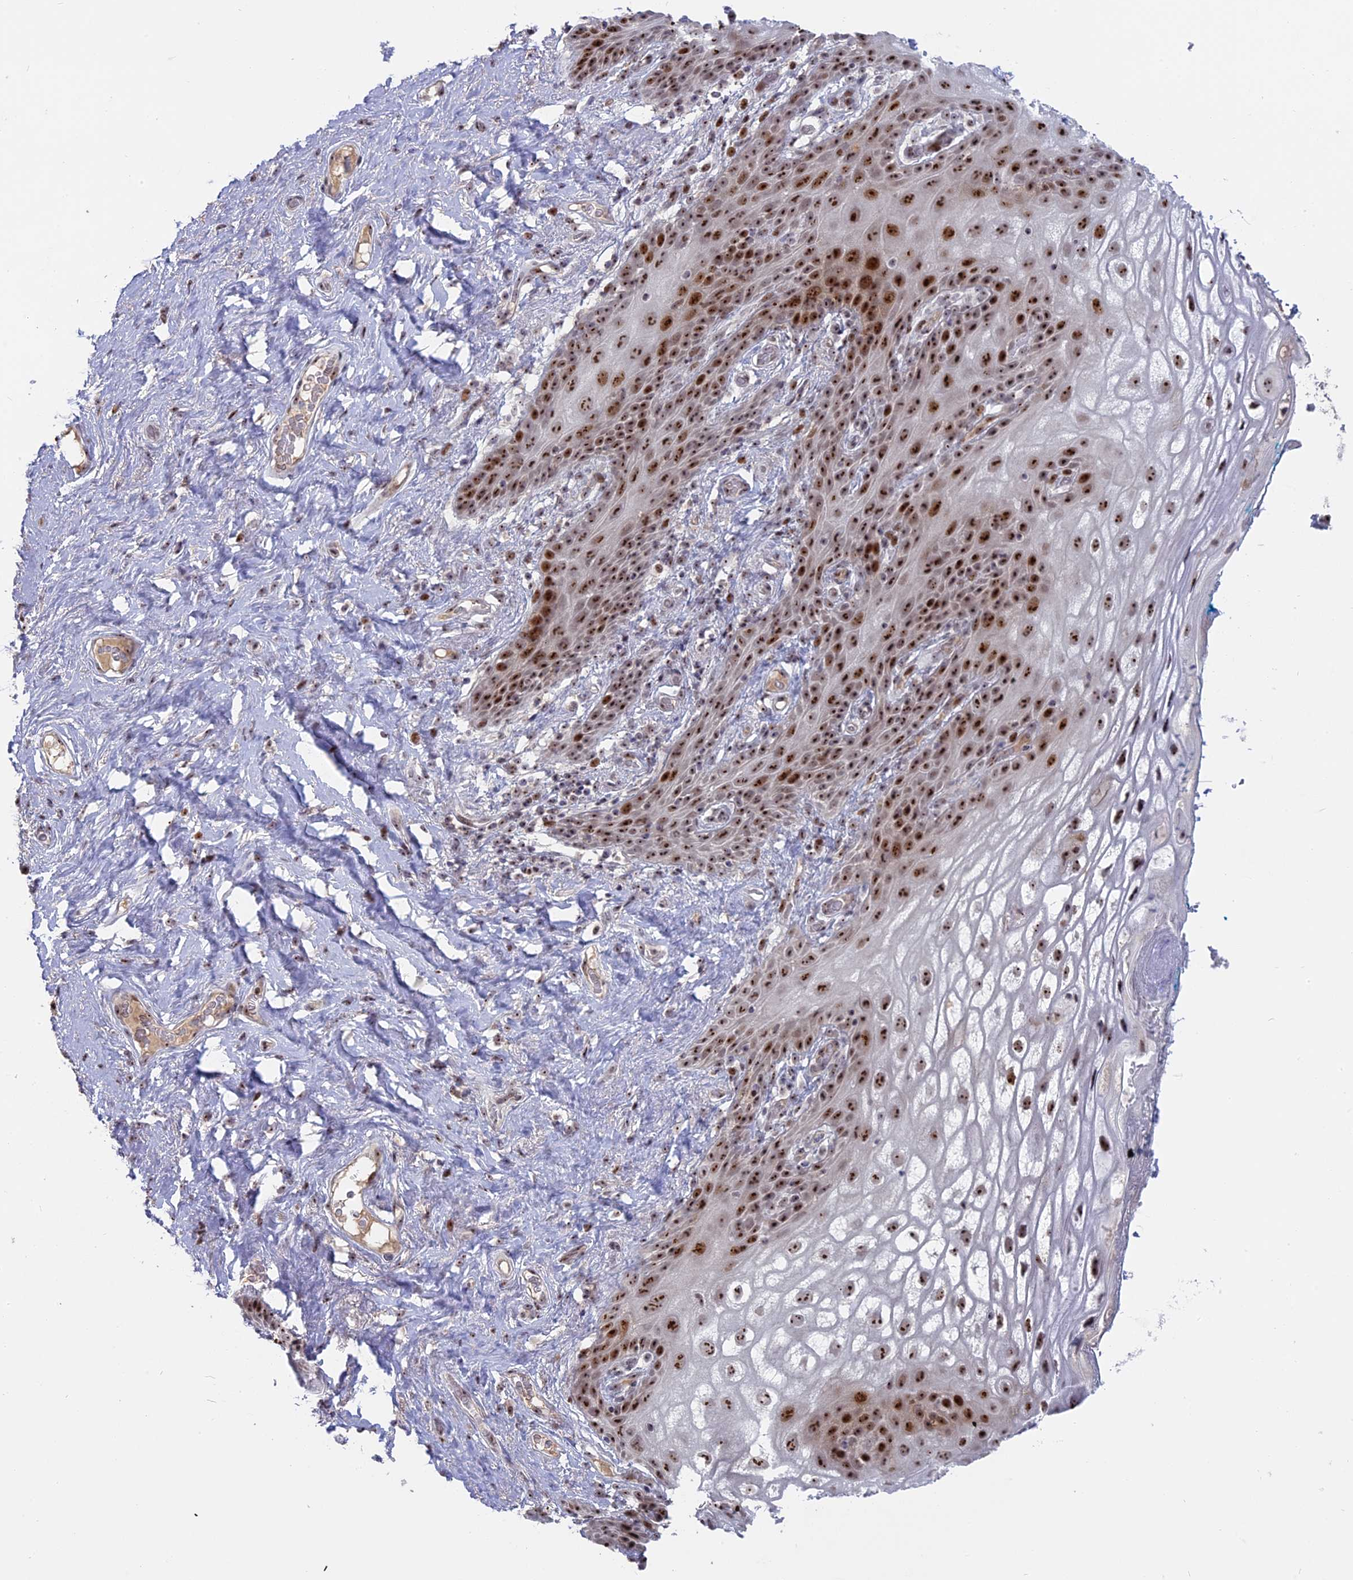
{"staining": {"intensity": "strong", "quantity": ">75%", "location": "nuclear"}, "tissue": "vagina", "cell_type": "Squamous epithelial cells", "image_type": "normal", "snomed": [{"axis": "morphology", "description": "Normal tissue, NOS"}, {"axis": "topography", "description": "Vagina"}], "caption": "High-power microscopy captured an IHC histopathology image of benign vagina, revealing strong nuclear staining in about >75% of squamous epithelial cells.", "gene": "FAM131A", "patient": {"sex": "female", "age": 68}}